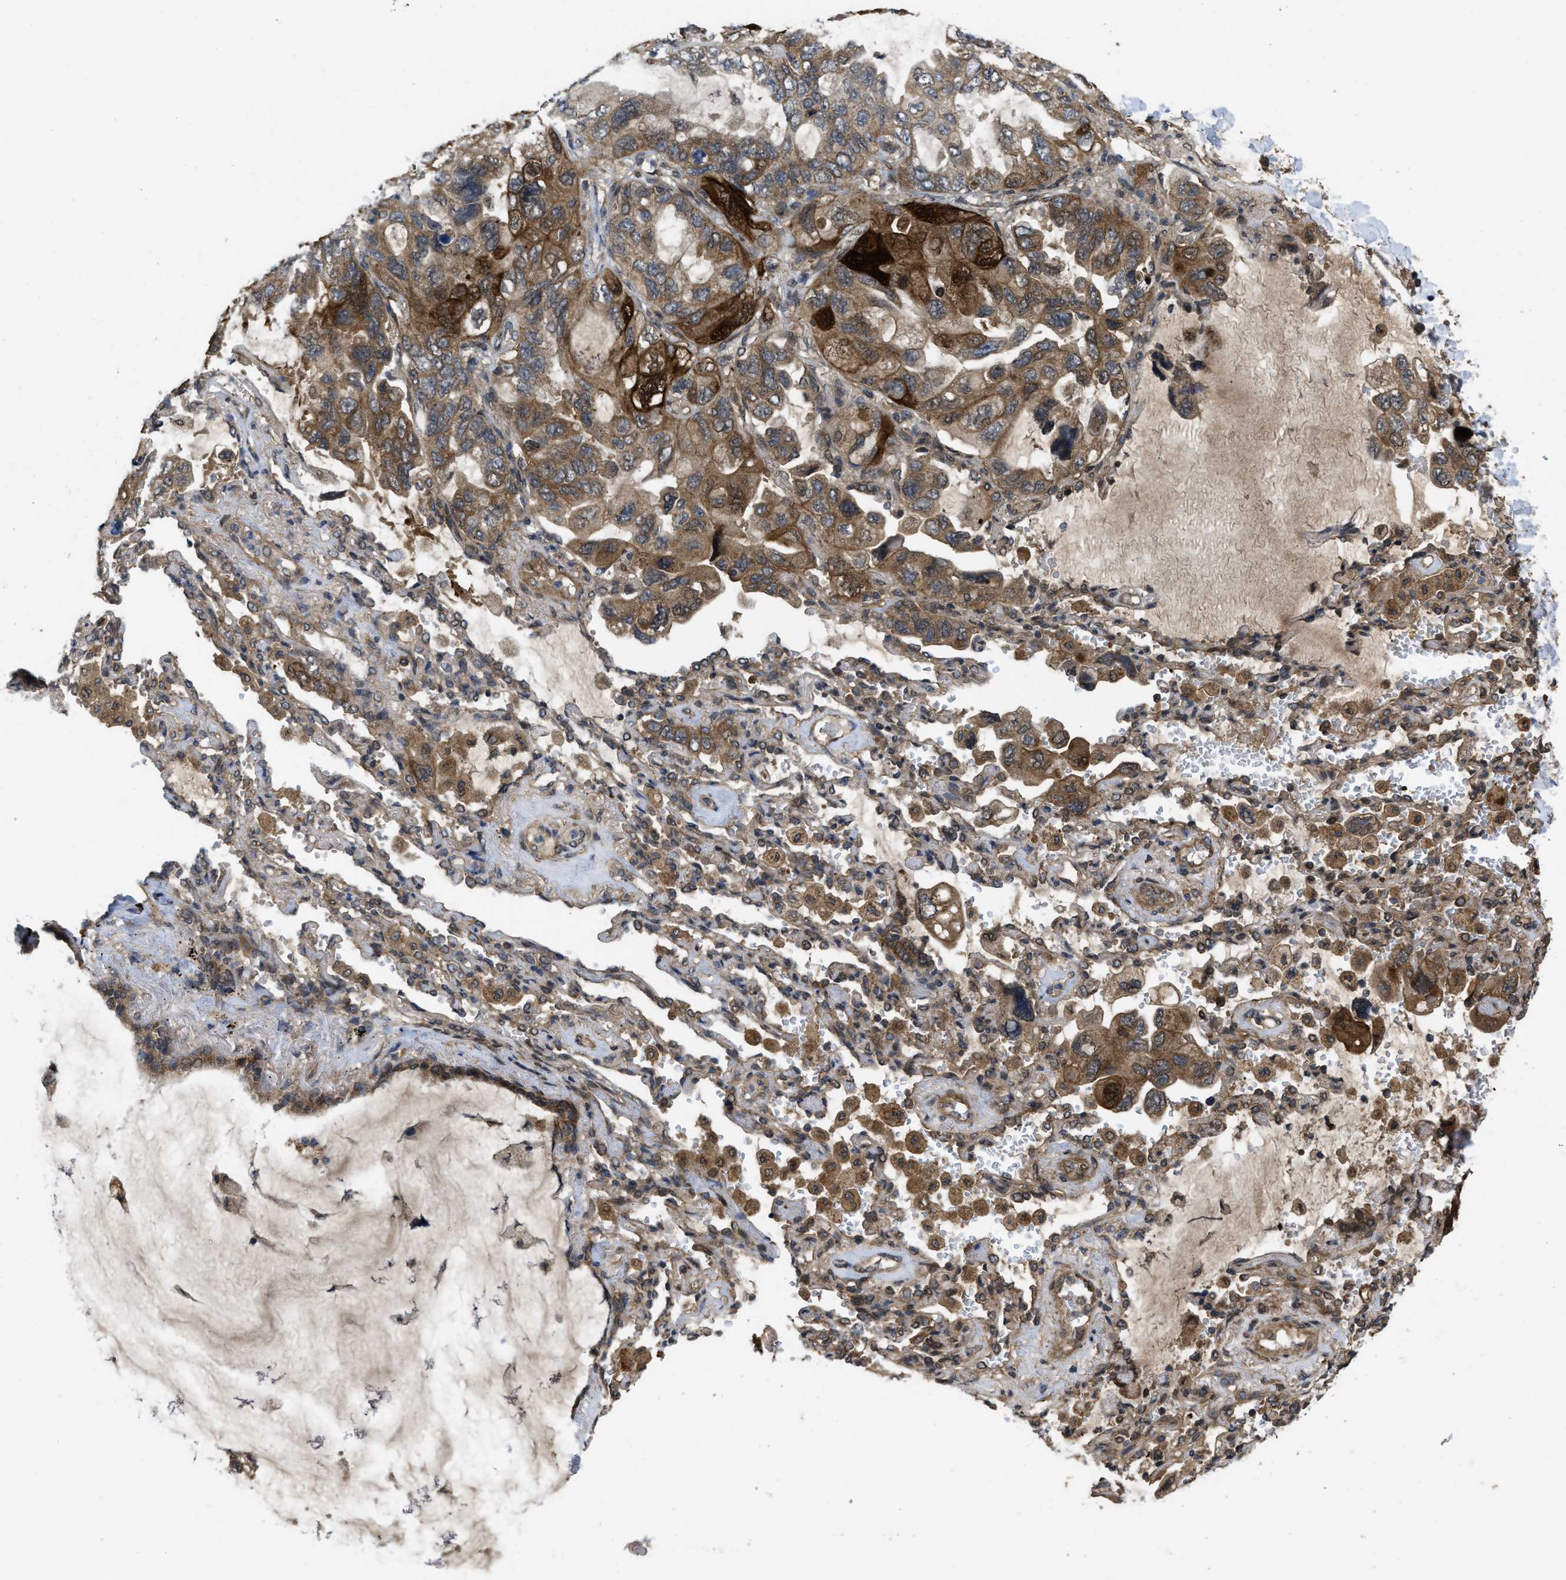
{"staining": {"intensity": "strong", "quantity": "25%-75%", "location": "cytoplasmic/membranous,nuclear"}, "tissue": "lung cancer", "cell_type": "Tumor cells", "image_type": "cancer", "snomed": [{"axis": "morphology", "description": "Squamous cell carcinoma, NOS"}, {"axis": "topography", "description": "Lung"}], "caption": "Immunohistochemical staining of lung cancer (squamous cell carcinoma) shows strong cytoplasmic/membranous and nuclear protein expression in about 25%-75% of tumor cells. (DAB = brown stain, brightfield microscopy at high magnification).", "gene": "FZD6", "patient": {"sex": "female", "age": 73}}